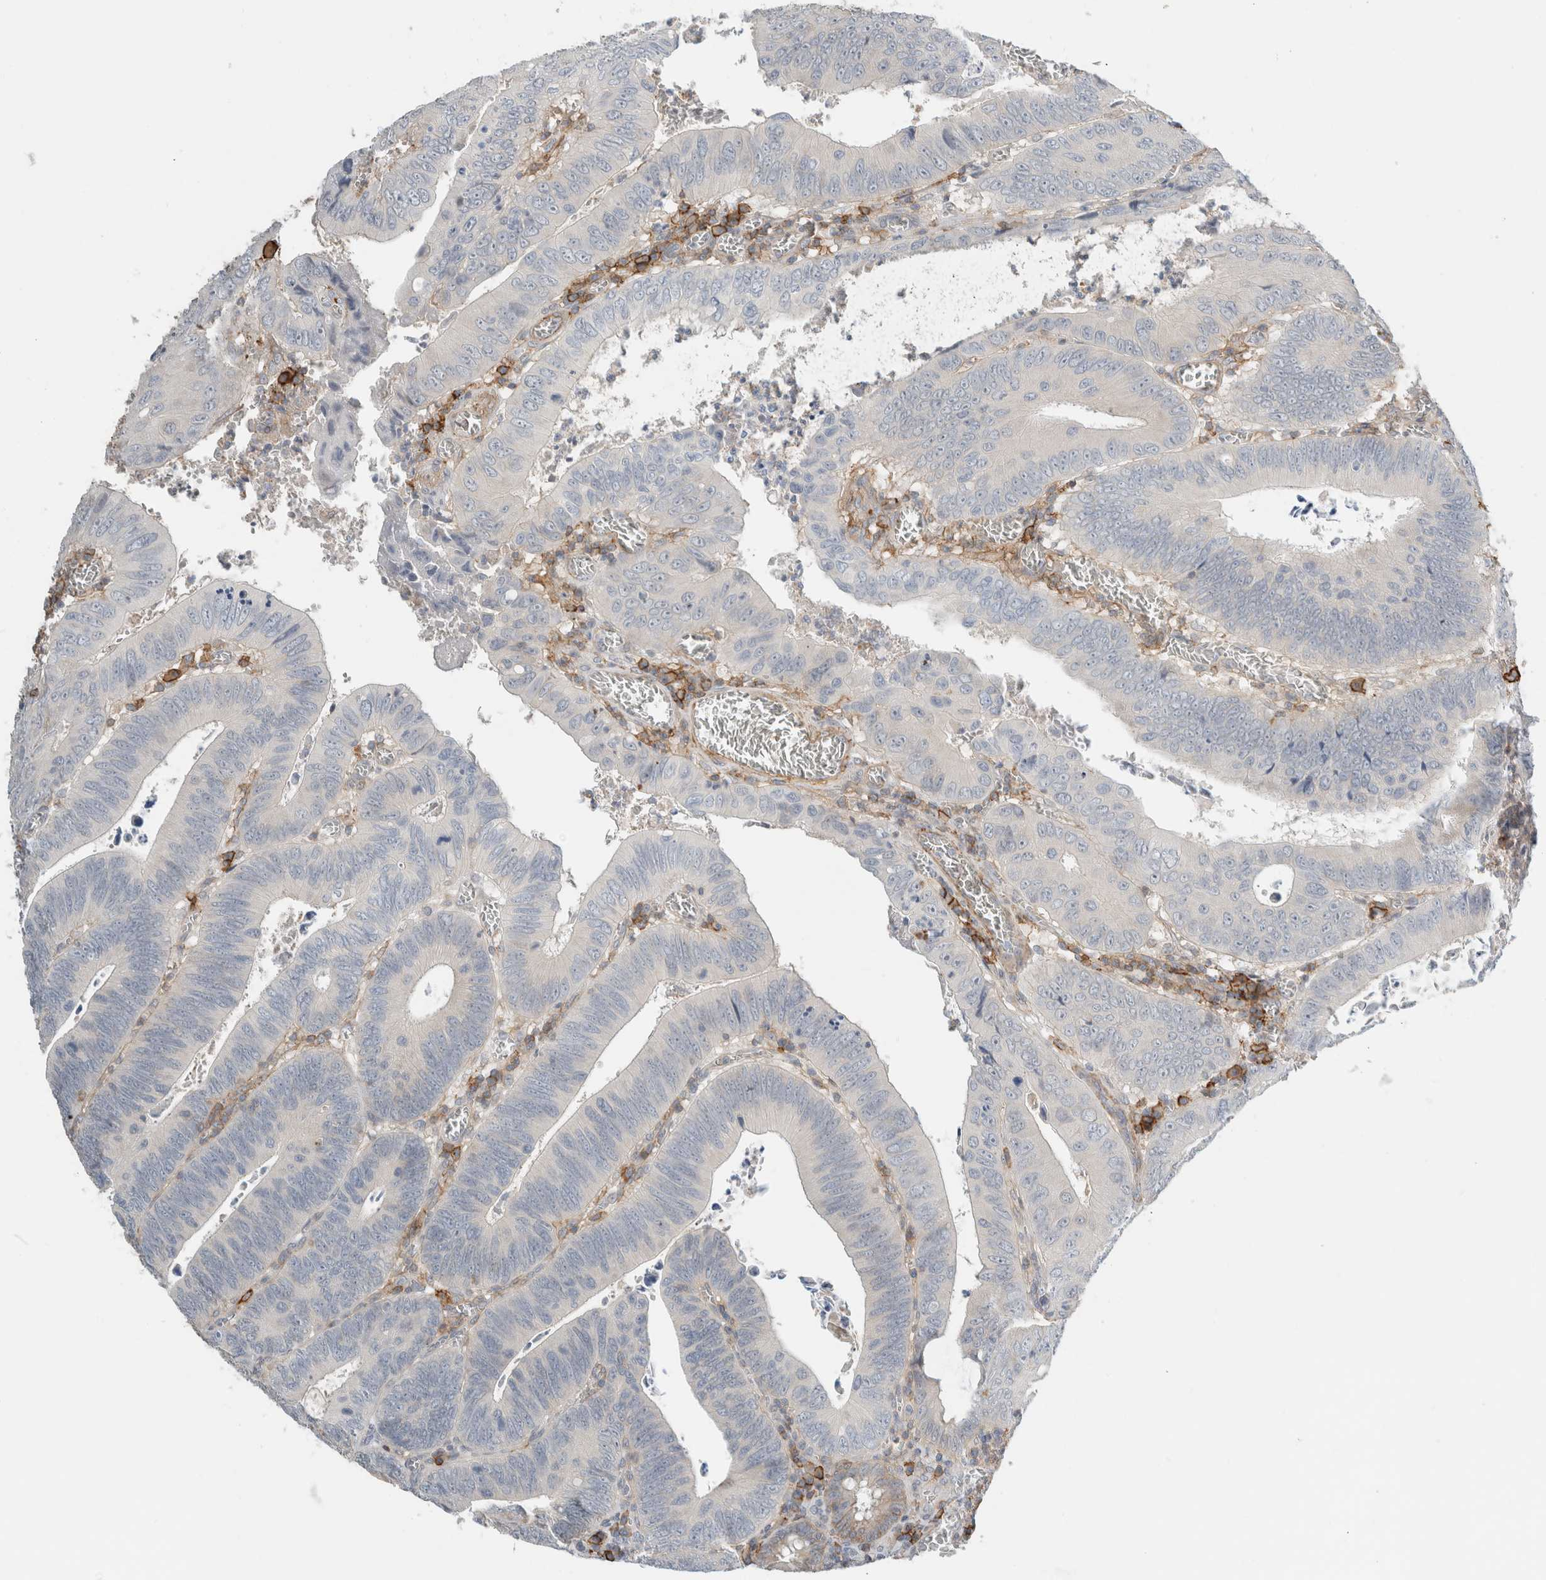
{"staining": {"intensity": "negative", "quantity": "none", "location": "none"}, "tissue": "colorectal cancer", "cell_type": "Tumor cells", "image_type": "cancer", "snomed": [{"axis": "morphology", "description": "Inflammation, NOS"}, {"axis": "morphology", "description": "Adenocarcinoma, NOS"}, {"axis": "topography", "description": "Colon"}], "caption": "This histopathology image is of adenocarcinoma (colorectal) stained with IHC to label a protein in brown with the nuclei are counter-stained blue. There is no positivity in tumor cells. (Immunohistochemistry (ihc), brightfield microscopy, high magnification).", "gene": "ERCC6L2", "patient": {"sex": "male", "age": 72}}